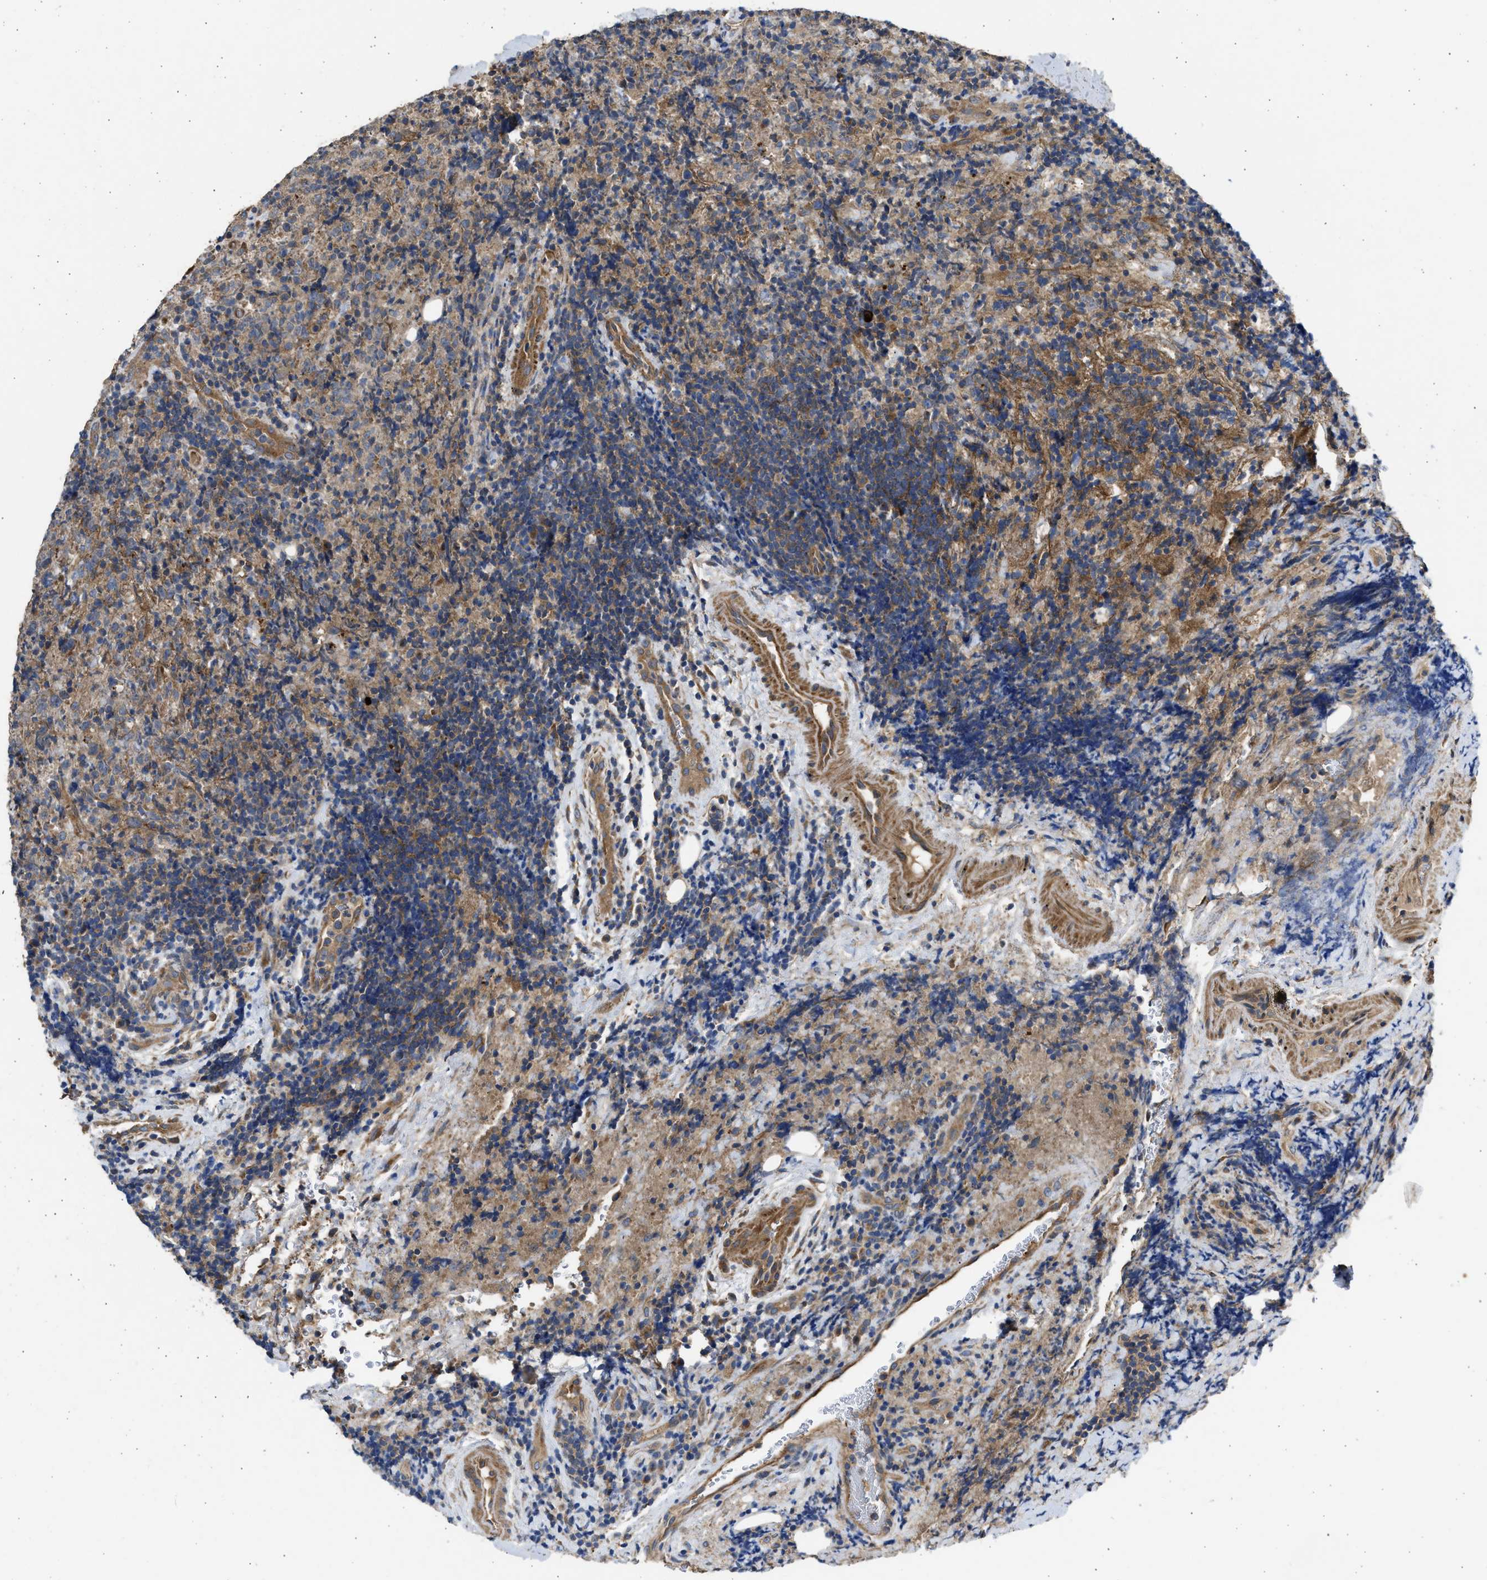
{"staining": {"intensity": "moderate", "quantity": ">75%", "location": "cytoplasmic/membranous"}, "tissue": "lymphoma", "cell_type": "Tumor cells", "image_type": "cancer", "snomed": [{"axis": "morphology", "description": "Malignant lymphoma, non-Hodgkin's type, High grade"}, {"axis": "topography", "description": "Tonsil"}], "caption": "Immunohistochemical staining of high-grade malignant lymphoma, non-Hodgkin's type shows medium levels of moderate cytoplasmic/membranous protein expression in approximately >75% of tumor cells.", "gene": "CSRNP2", "patient": {"sex": "female", "age": 36}}